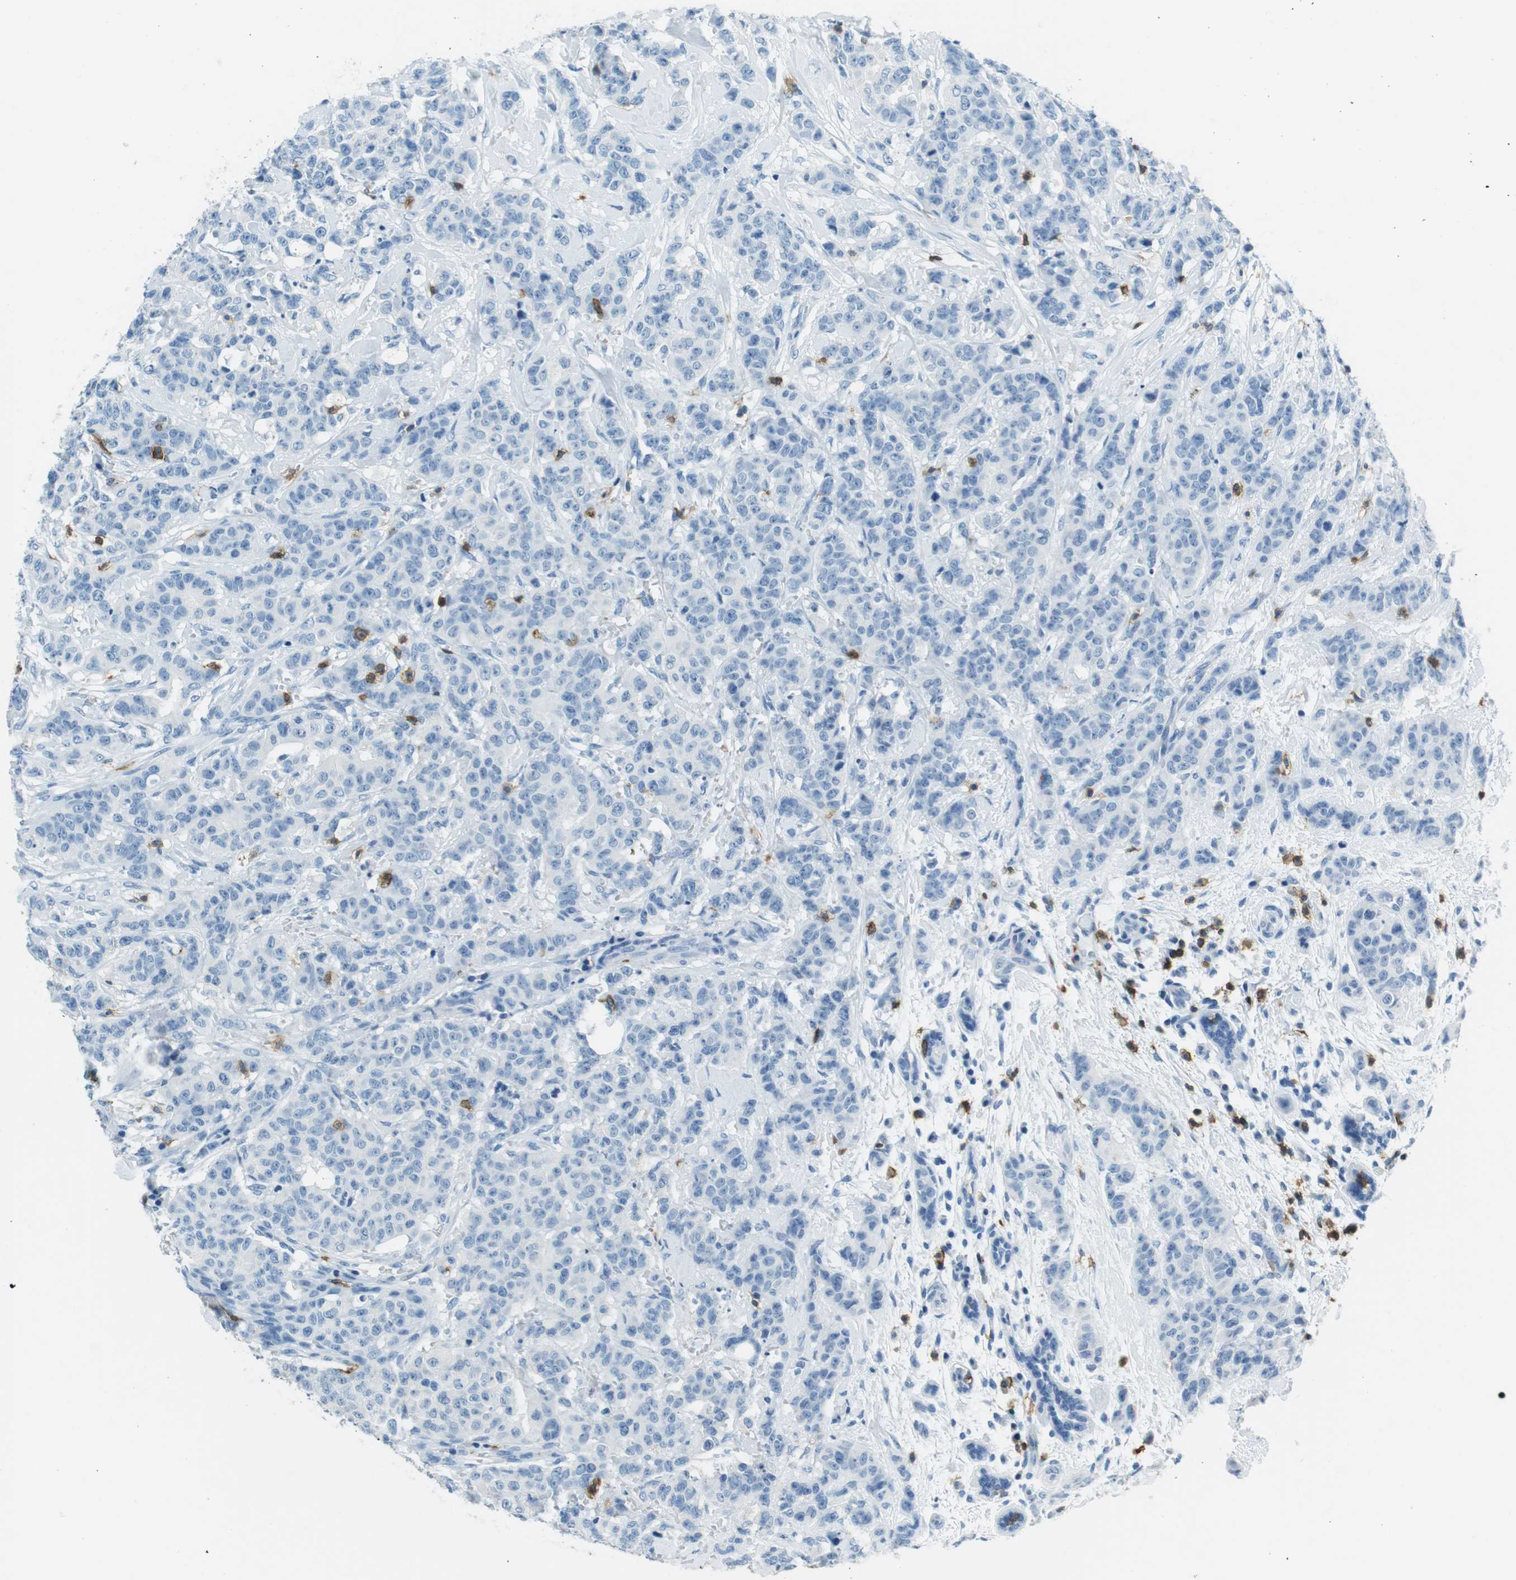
{"staining": {"intensity": "negative", "quantity": "none", "location": "none"}, "tissue": "breast cancer", "cell_type": "Tumor cells", "image_type": "cancer", "snomed": [{"axis": "morphology", "description": "Normal tissue, NOS"}, {"axis": "morphology", "description": "Duct carcinoma"}, {"axis": "topography", "description": "Breast"}], "caption": "The micrograph displays no significant expression in tumor cells of breast cancer (invasive ductal carcinoma).", "gene": "LAT", "patient": {"sex": "female", "age": 40}}